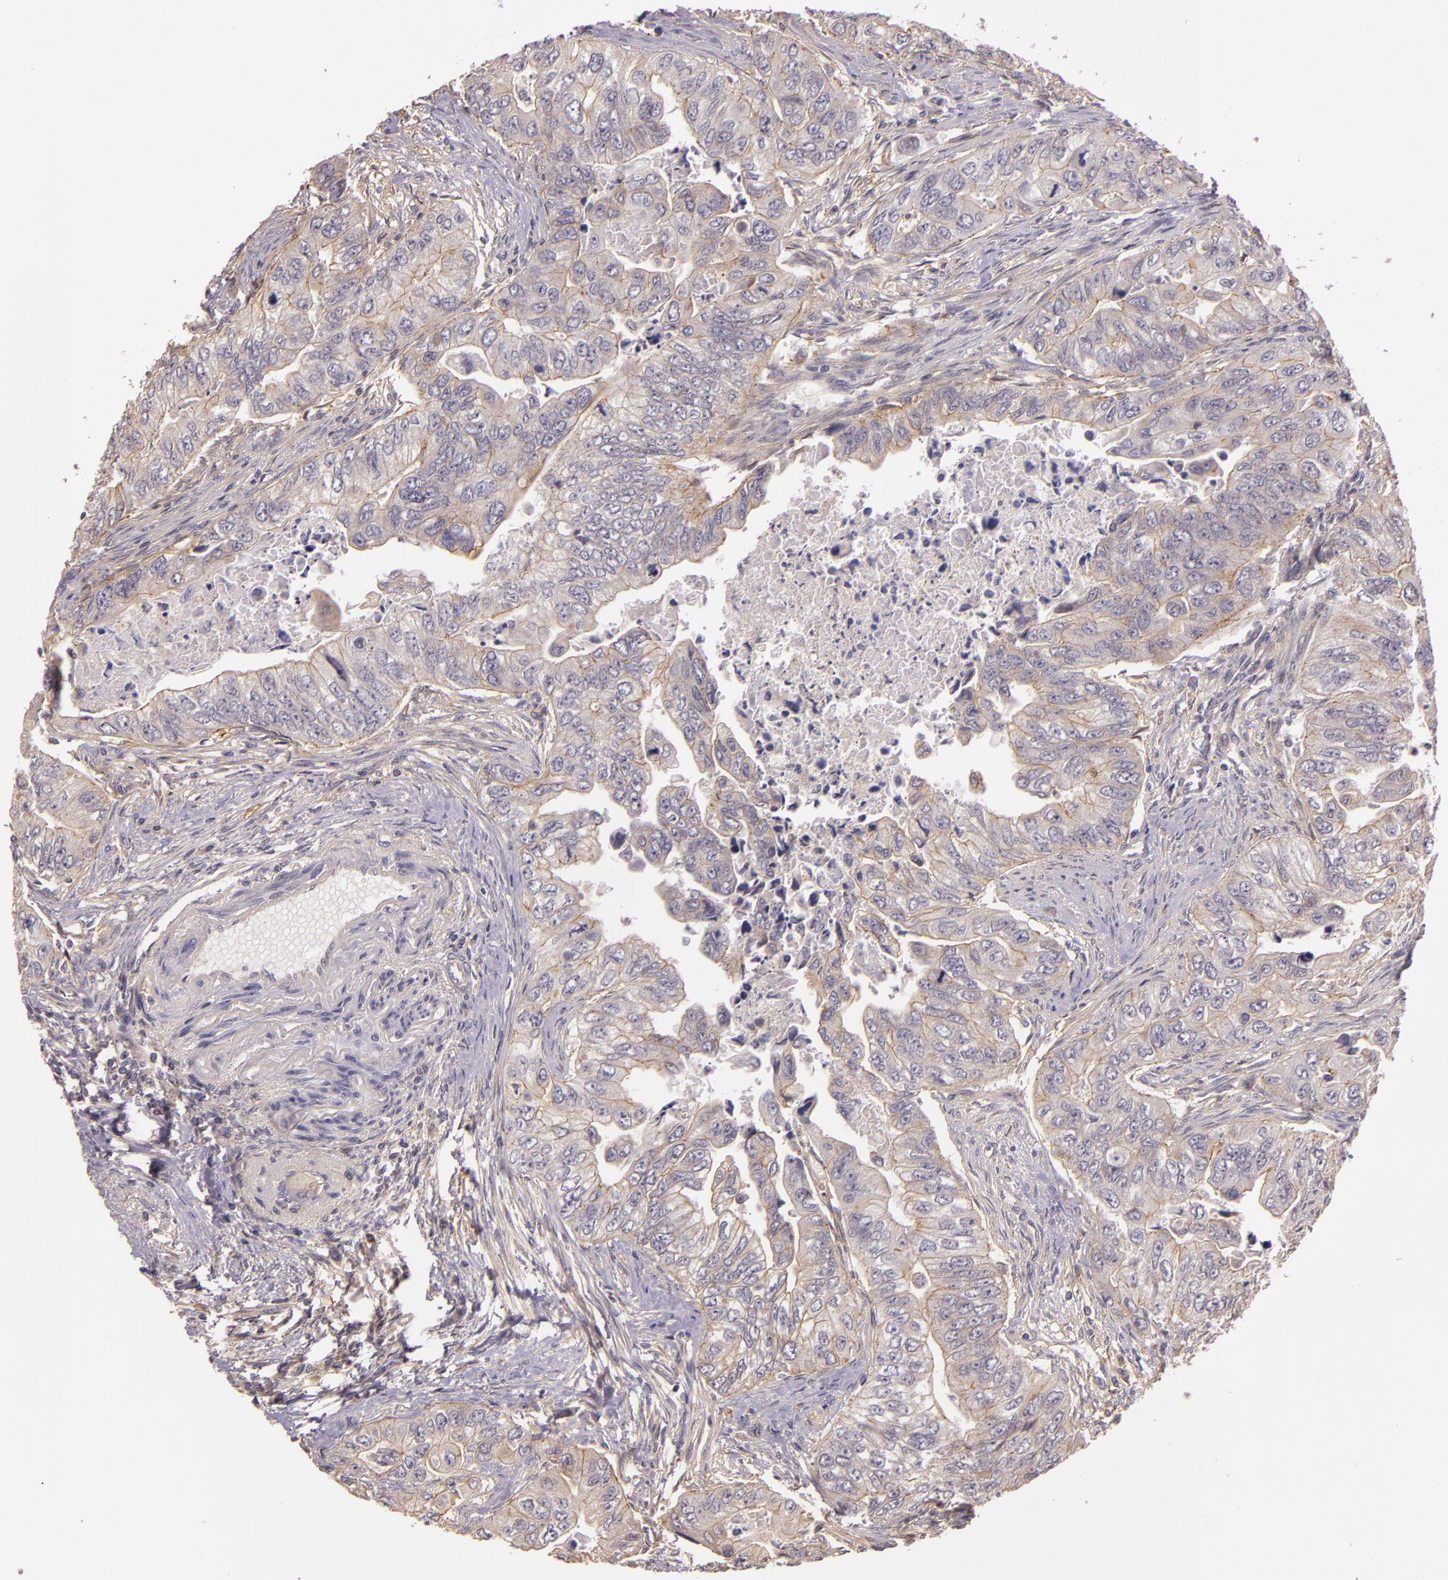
{"staining": {"intensity": "weak", "quantity": ">75%", "location": "cytoplasmic/membranous"}, "tissue": "colorectal cancer", "cell_type": "Tumor cells", "image_type": "cancer", "snomed": [{"axis": "morphology", "description": "Adenocarcinoma, NOS"}, {"axis": "topography", "description": "Colon"}], "caption": "Colorectal adenocarcinoma stained with a brown dye displays weak cytoplasmic/membranous positive positivity in about >75% of tumor cells.", "gene": "ARMH4", "patient": {"sex": "female", "age": 11}}